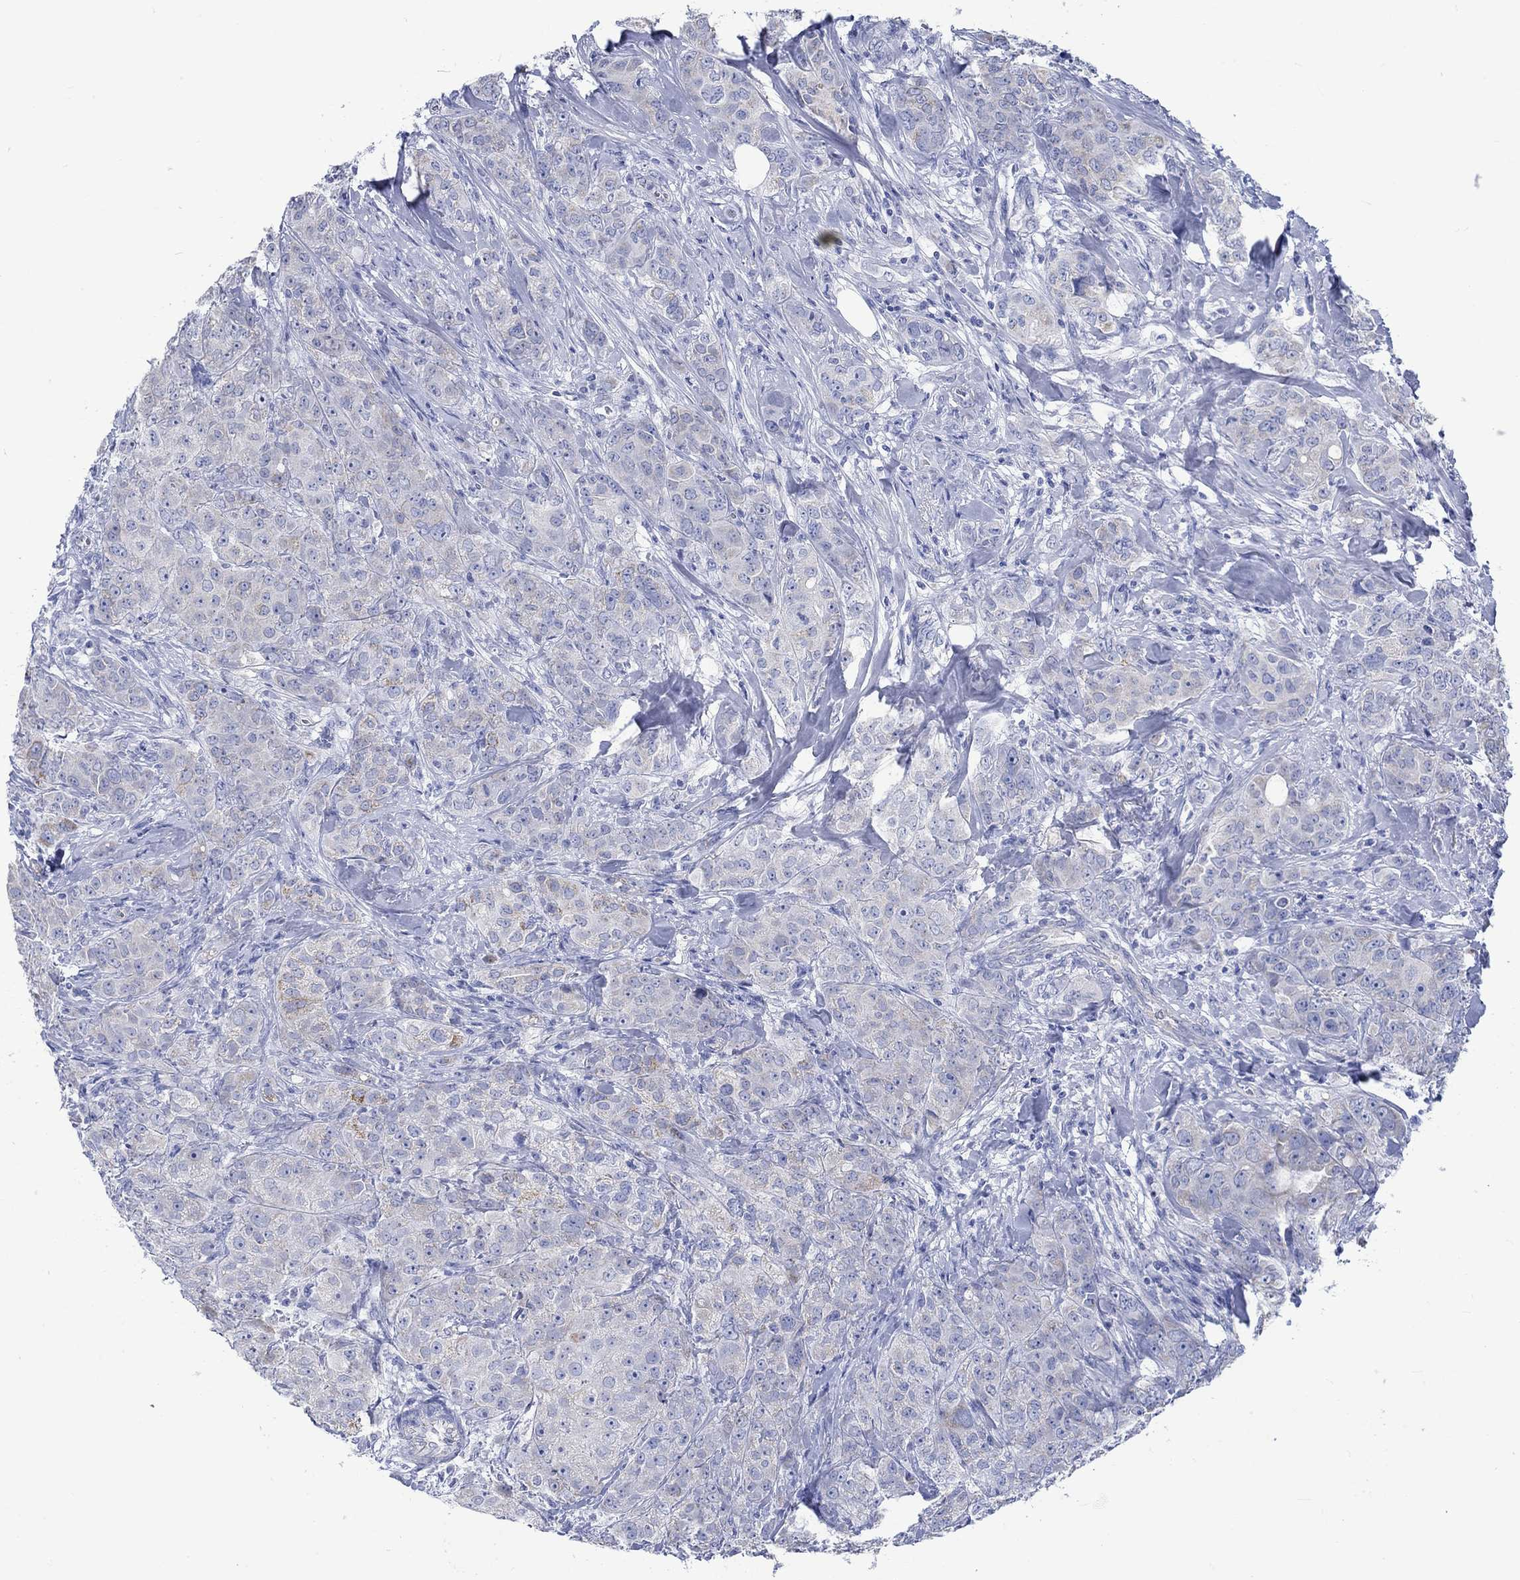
{"staining": {"intensity": "weak", "quantity": "<25%", "location": "cytoplasmic/membranous"}, "tissue": "breast cancer", "cell_type": "Tumor cells", "image_type": "cancer", "snomed": [{"axis": "morphology", "description": "Duct carcinoma"}, {"axis": "topography", "description": "Breast"}], "caption": "DAB immunohistochemical staining of human breast cancer reveals no significant expression in tumor cells.", "gene": "CPLX2", "patient": {"sex": "female", "age": 43}}